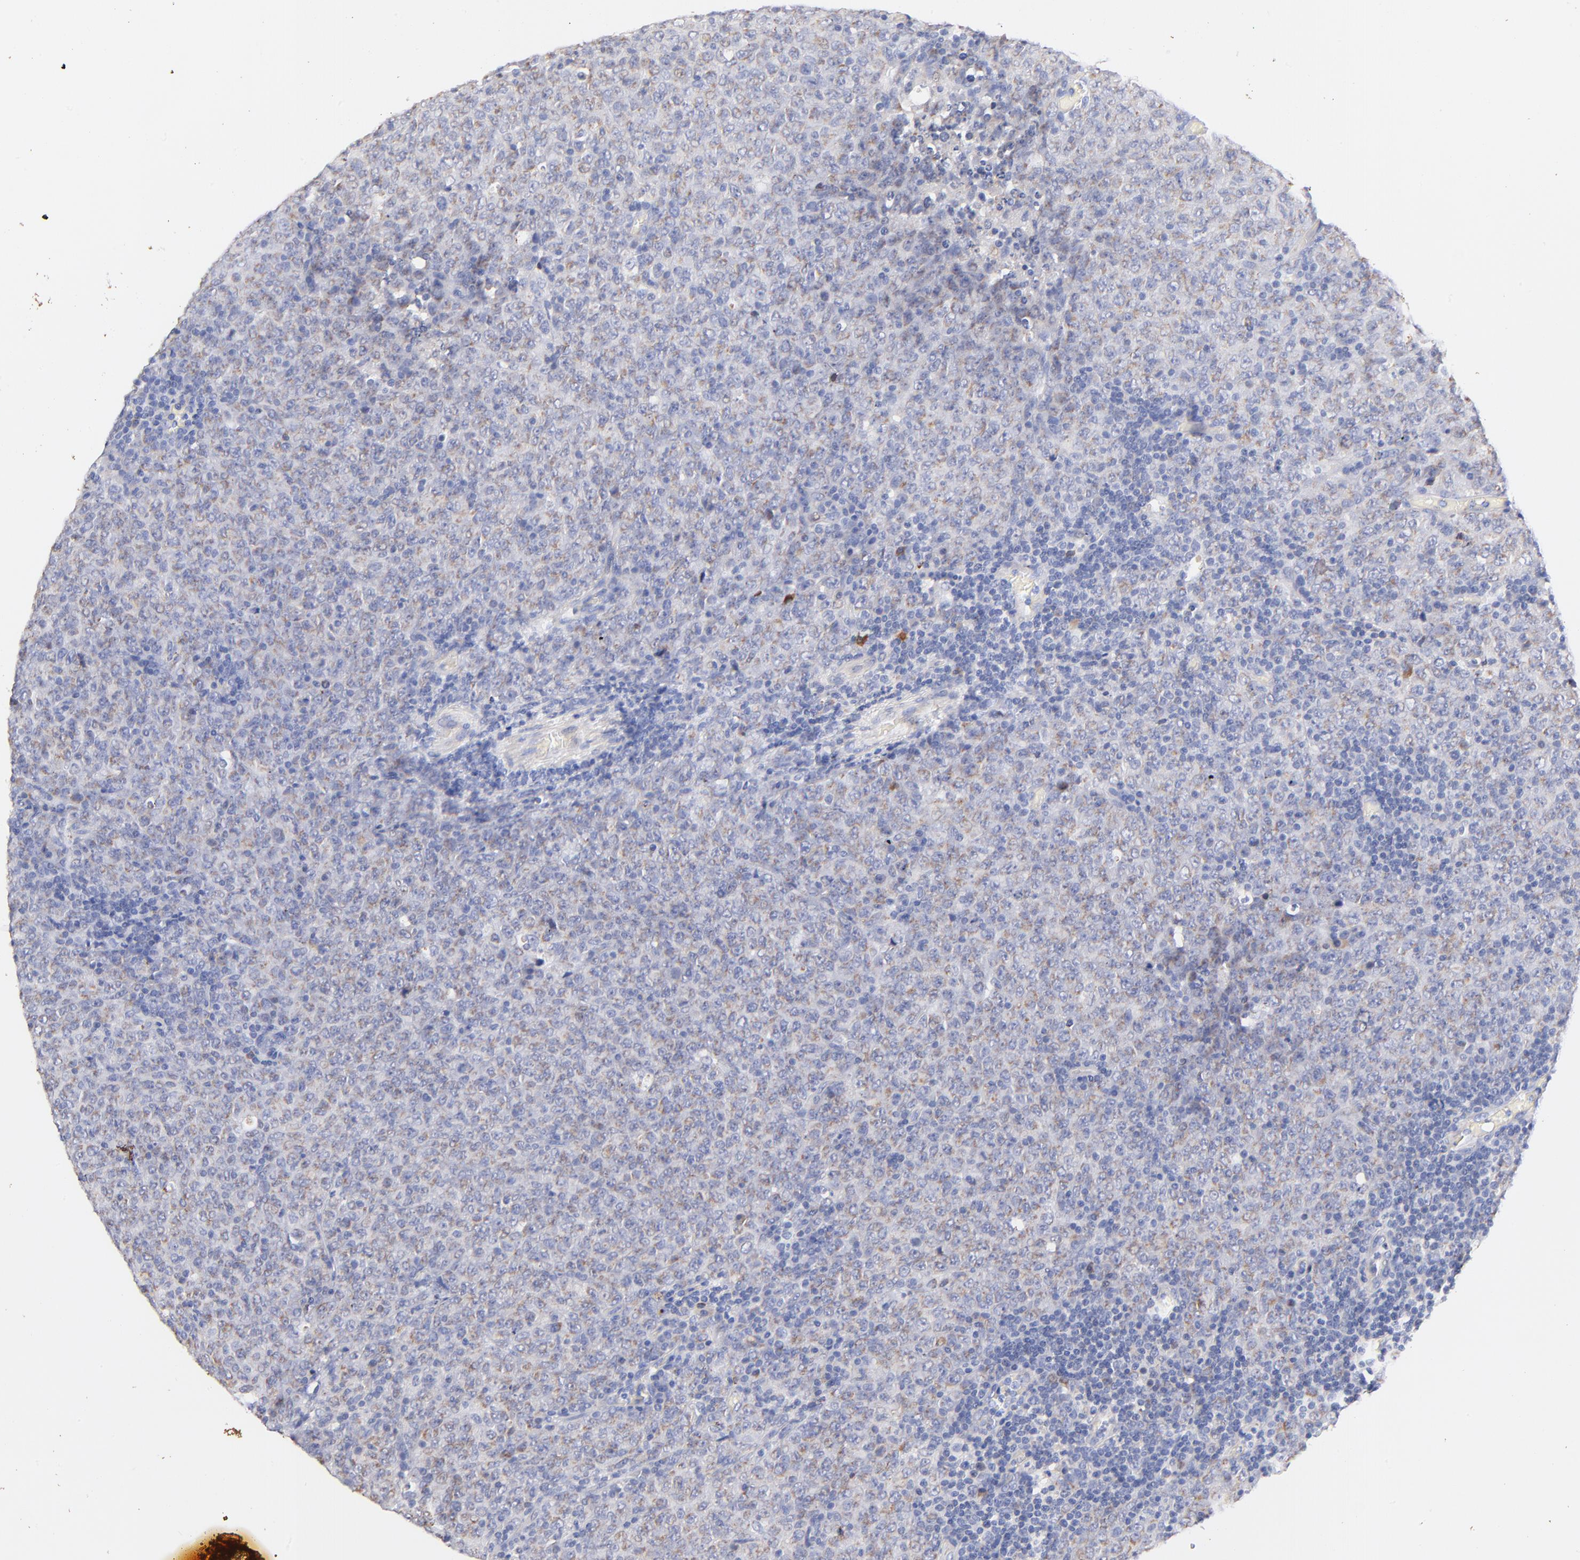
{"staining": {"intensity": "weak", "quantity": "<25%", "location": "cytoplasmic/membranous"}, "tissue": "lymphoma", "cell_type": "Tumor cells", "image_type": "cancer", "snomed": [{"axis": "morphology", "description": "Malignant lymphoma, non-Hodgkin's type, High grade"}, {"axis": "topography", "description": "Tonsil"}], "caption": "Tumor cells show no significant protein positivity in lymphoma.", "gene": "IGLV7-43", "patient": {"sex": "female", "age": 36}}